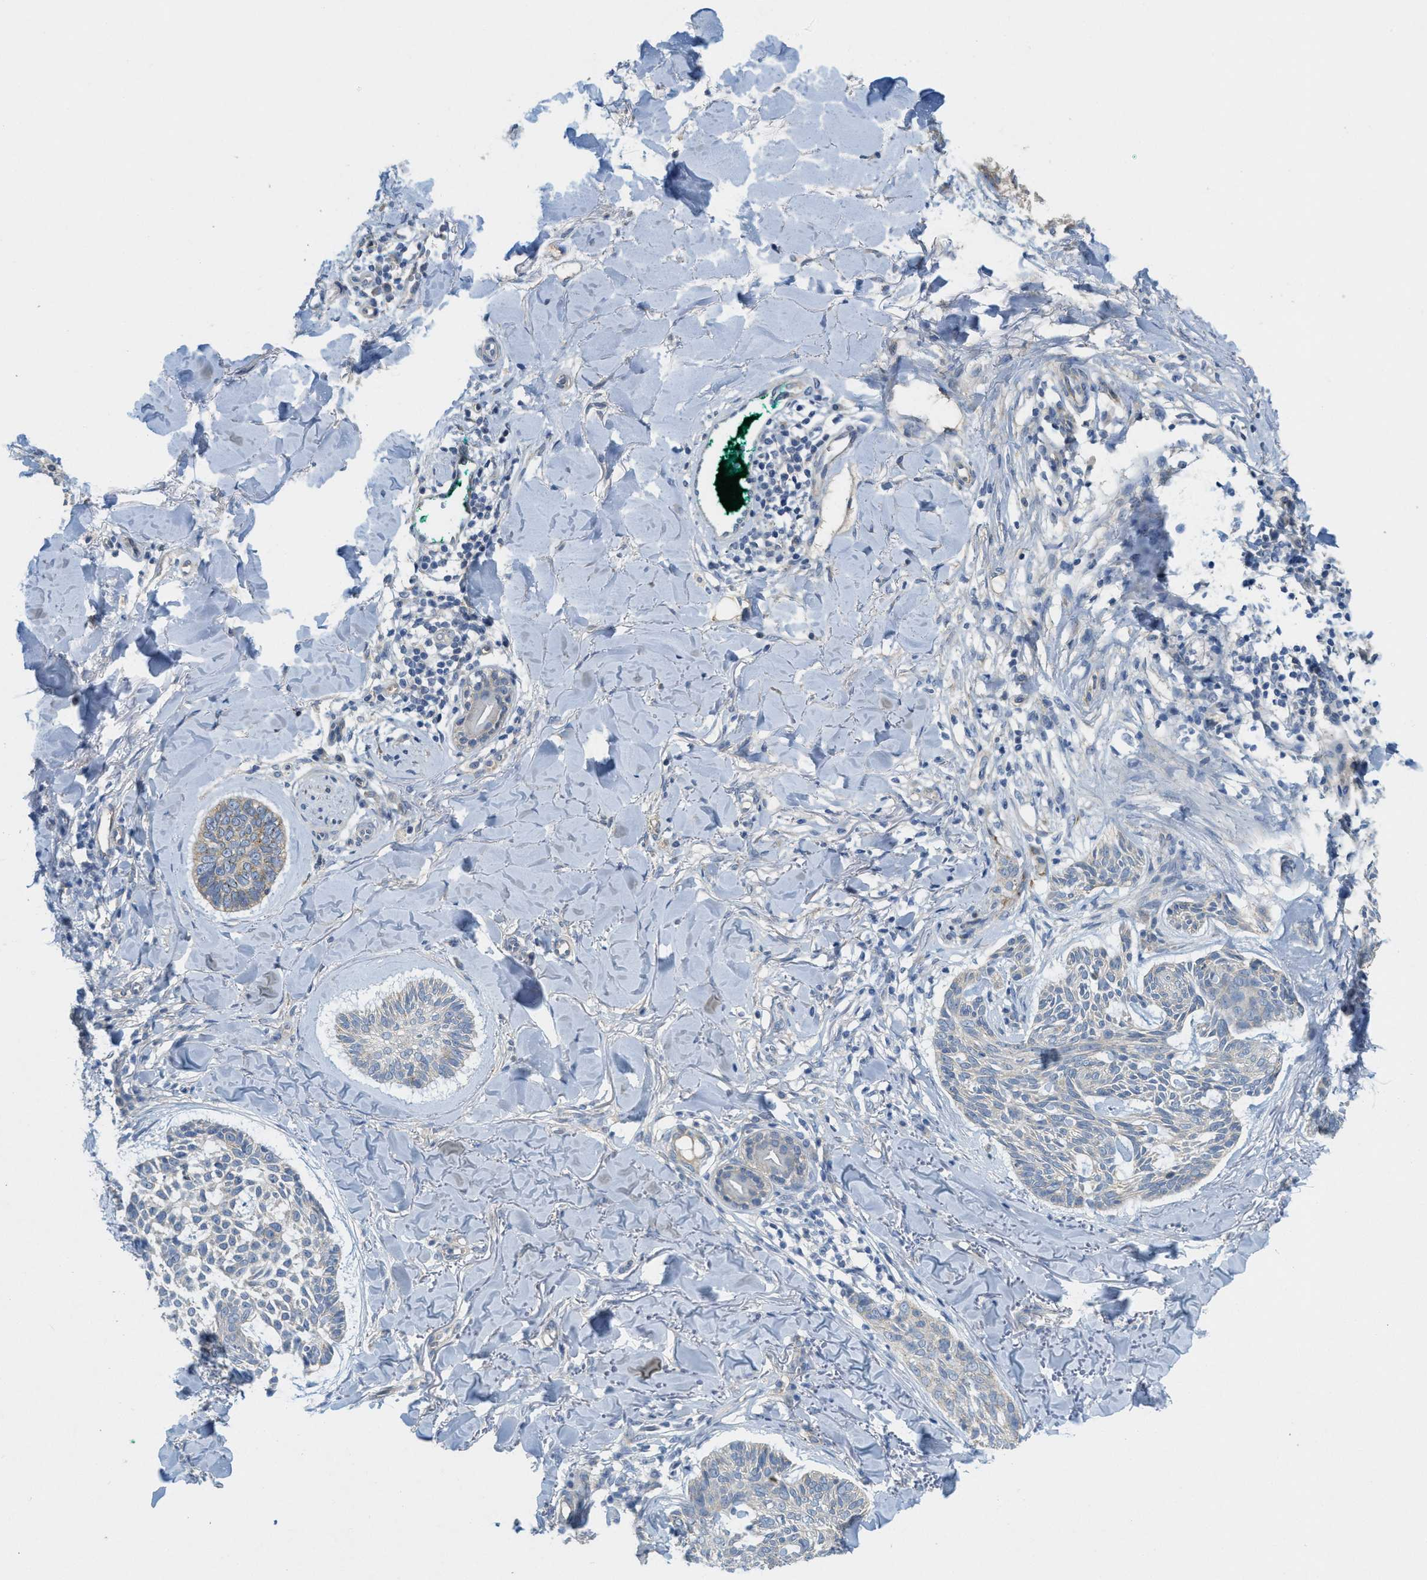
{"staining": {"intensity": "negative", "quantity": "none", "location": "none"}, "tissue": "skin cancer", "cell_type": "Tumor cells", "image_type": "cancer", "snomed": [{"axis": "morphology", "description": "Basal cell carcinoma"}, {"axis": "topography", "description": "Skin"}], "caption": "There is no significant positivity in tumor cells of skin cancer (basal cell carcinoma).", "gene": "ZFYVE9", "patient": {"sex": "male", "age": 43}}